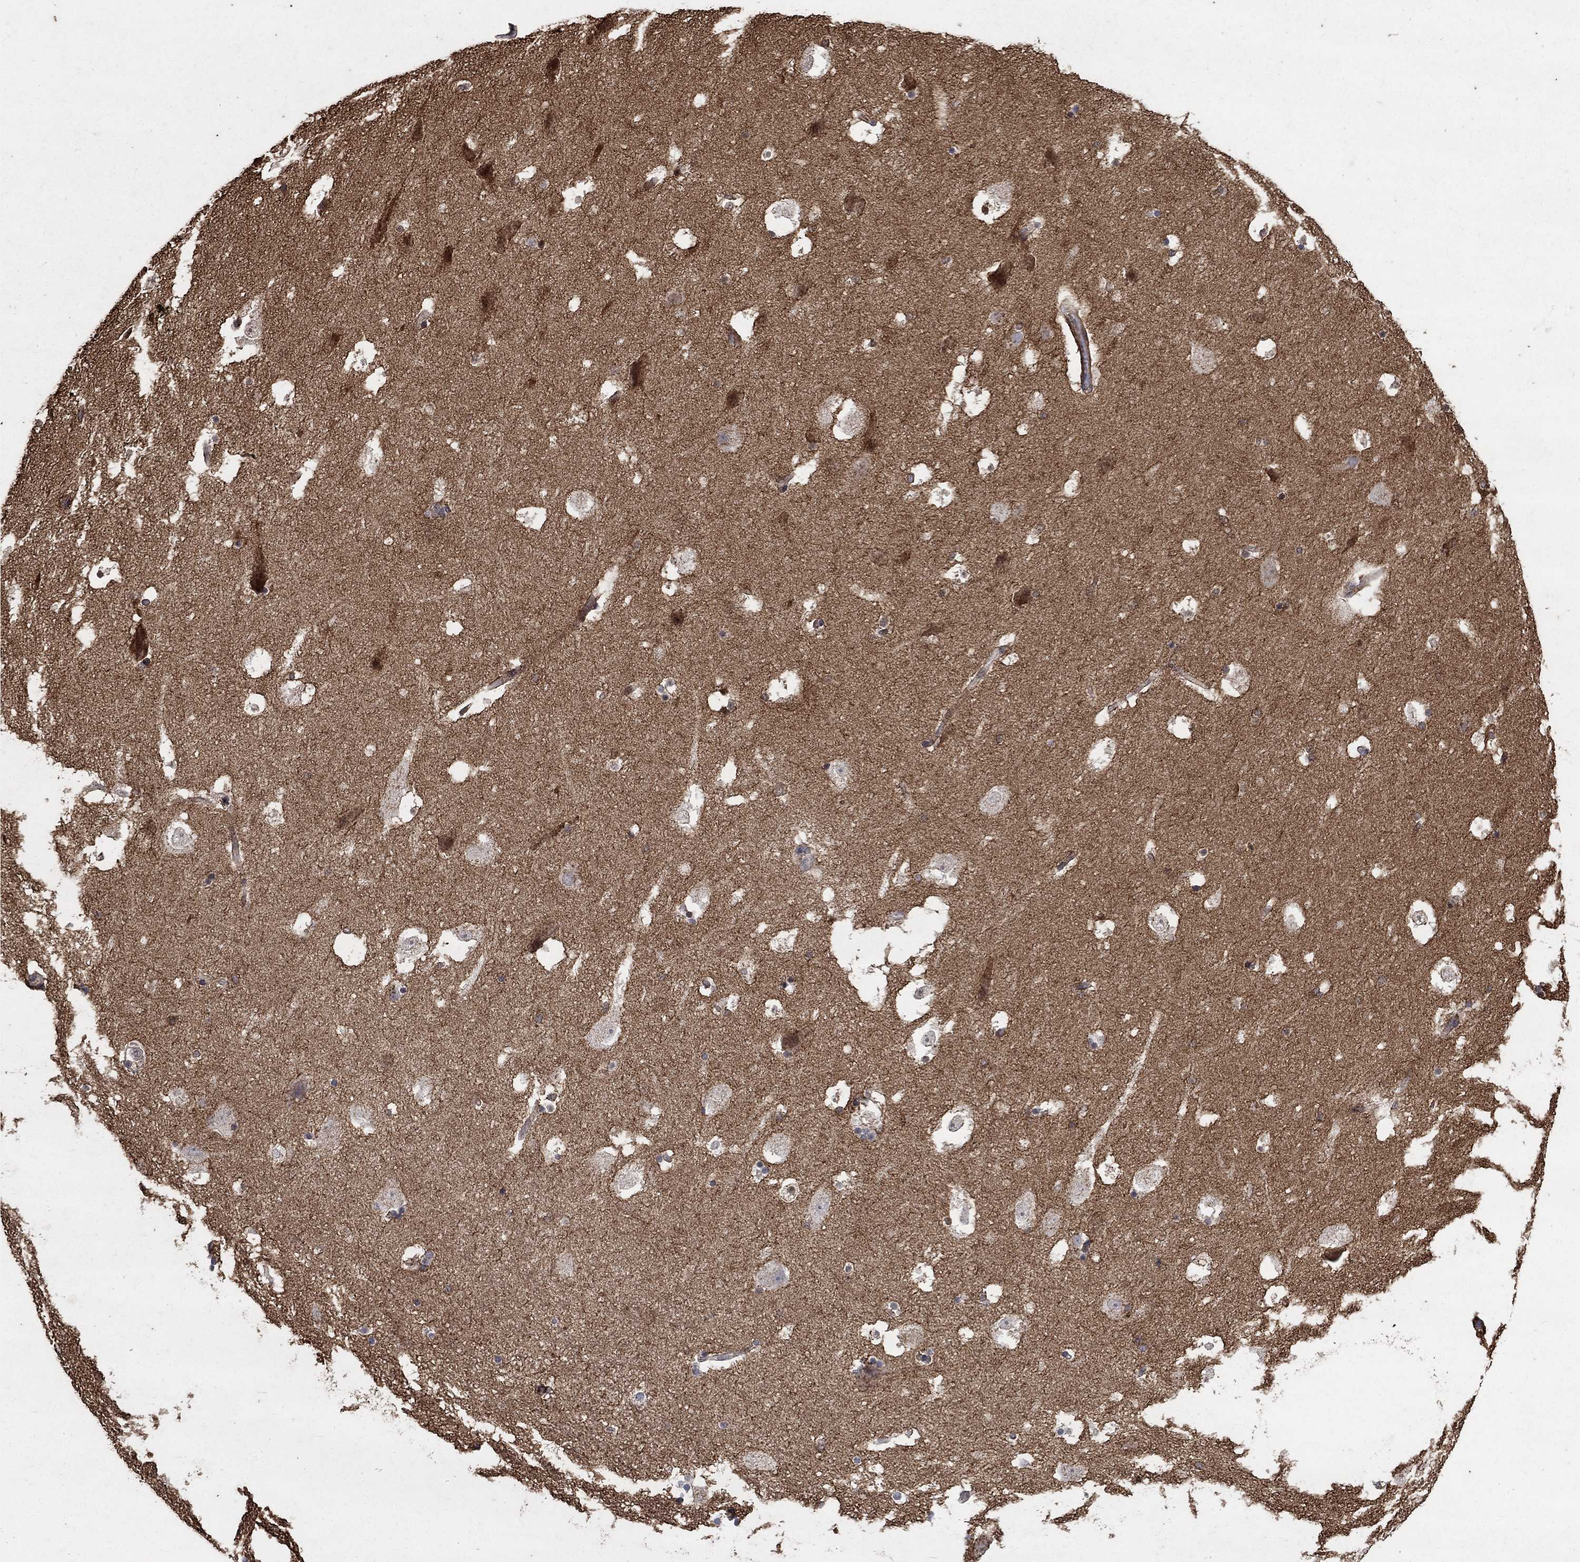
{"staining": {"intensity": "strong", "quantity": "25%-75%", "location": "cytoplasmic/membranous,nuclear"}, "tissue": "hippocampus", "cell_type": "Glial cells", "image_type": "normal", "snomed": [{"axis": "morphology", "description": "Normal tissue, NOS"}, {"axis": "topography", "description": "Hippocampus"}], "caption": "Unremarkable hippocampus demonstrates strong cytoplasmic/membranous,nuclear positivity in about 25%-75% of glial cells, visualized by immunohistochemistry. (DAB IHC with brightfield microscopy, high magnification).", "gene": "CD24", "patient": {"sex": "male", "age": 51}}